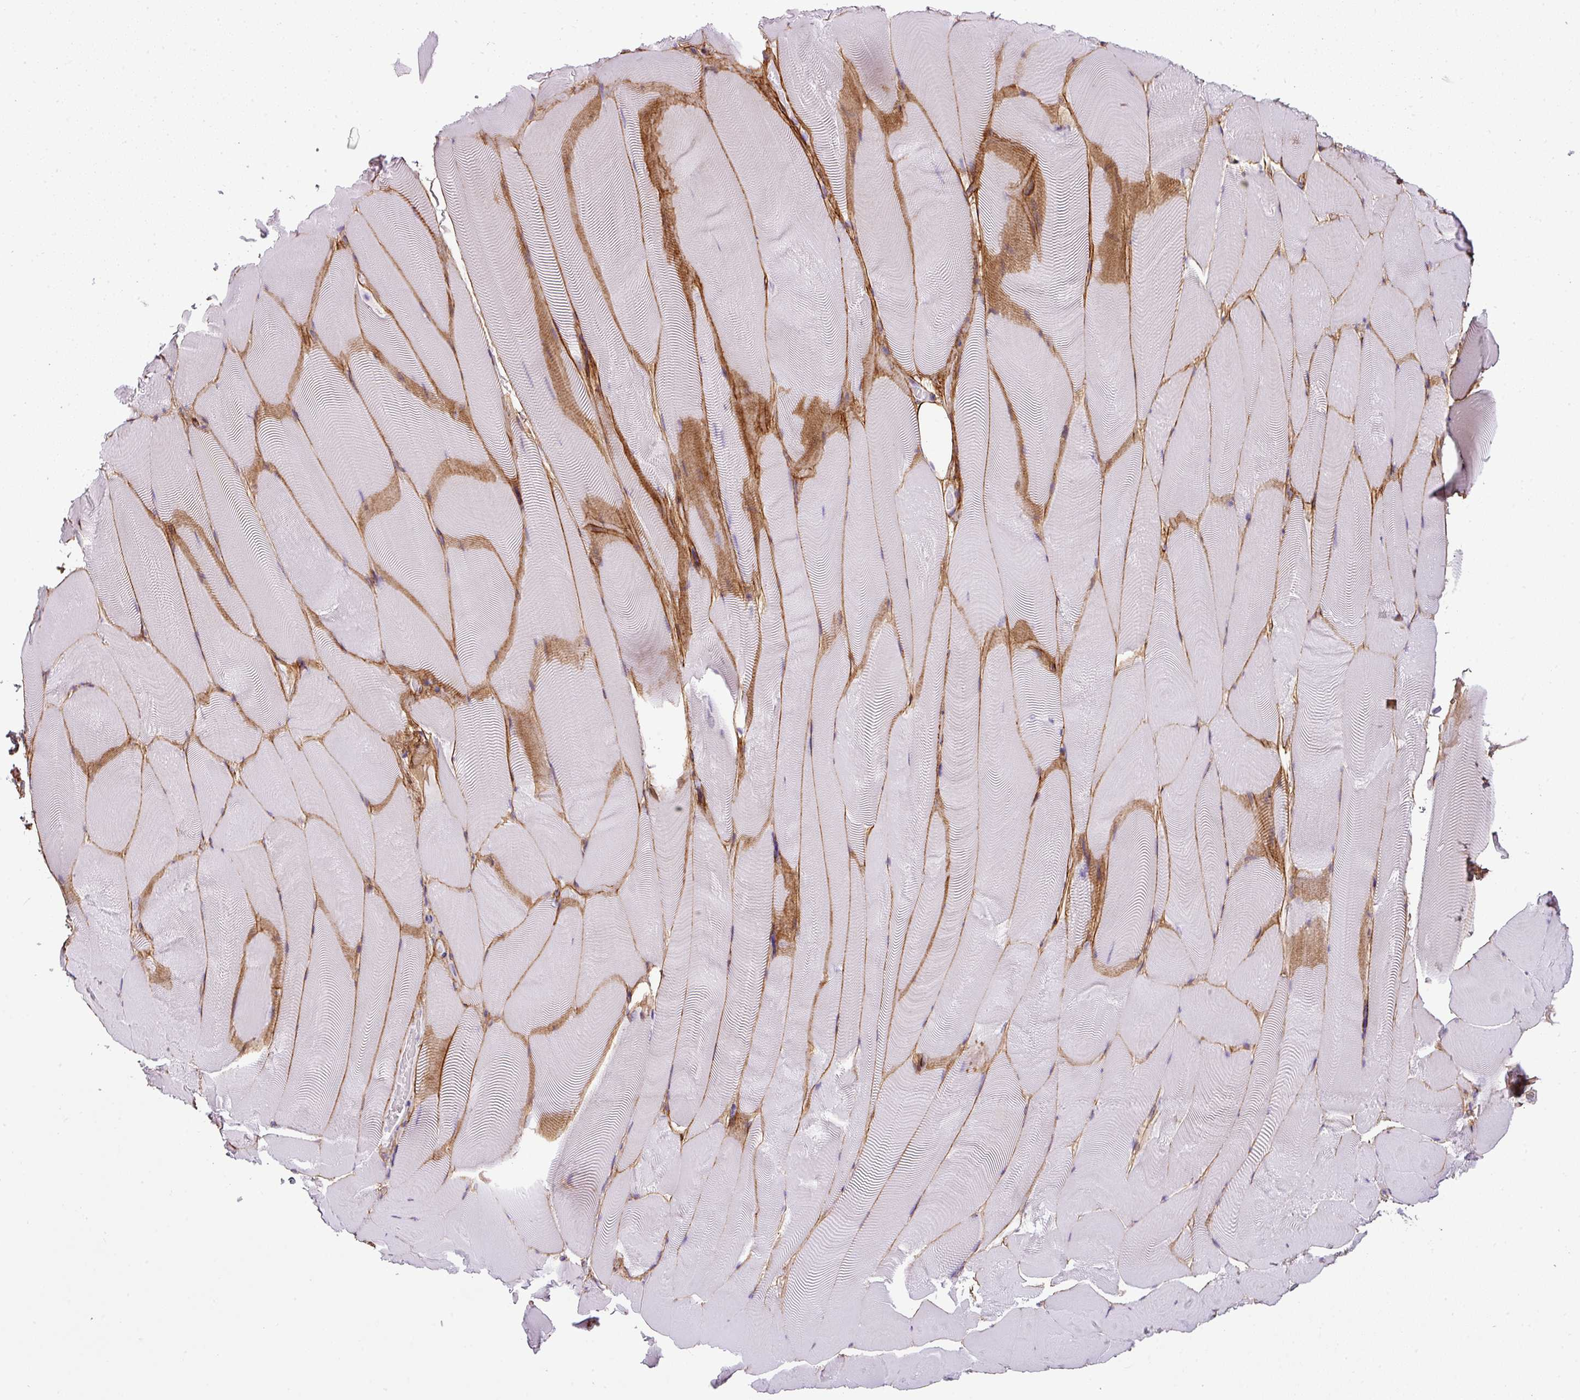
{"staining": {"intensity": "negative", "quantity": "none", "location": "none"}, "tissue": "skeletal muscle", "cell_type": "Myocytes", "image_type": "normal", "snomed": [{"axis": "morphology", "description": "Normal tissue, NOS"}, {"axis": "topography", "description": "Skeletal muscle"}], "caption": "Immunohistochemistry photomicrograph of benign skeletal muscle stained for a protein (brown), which shows no expression in myocytes. Nuclei are stained in blue.", "gene": "PARD6G", "patient": {"sex": "female", "age": 64}}